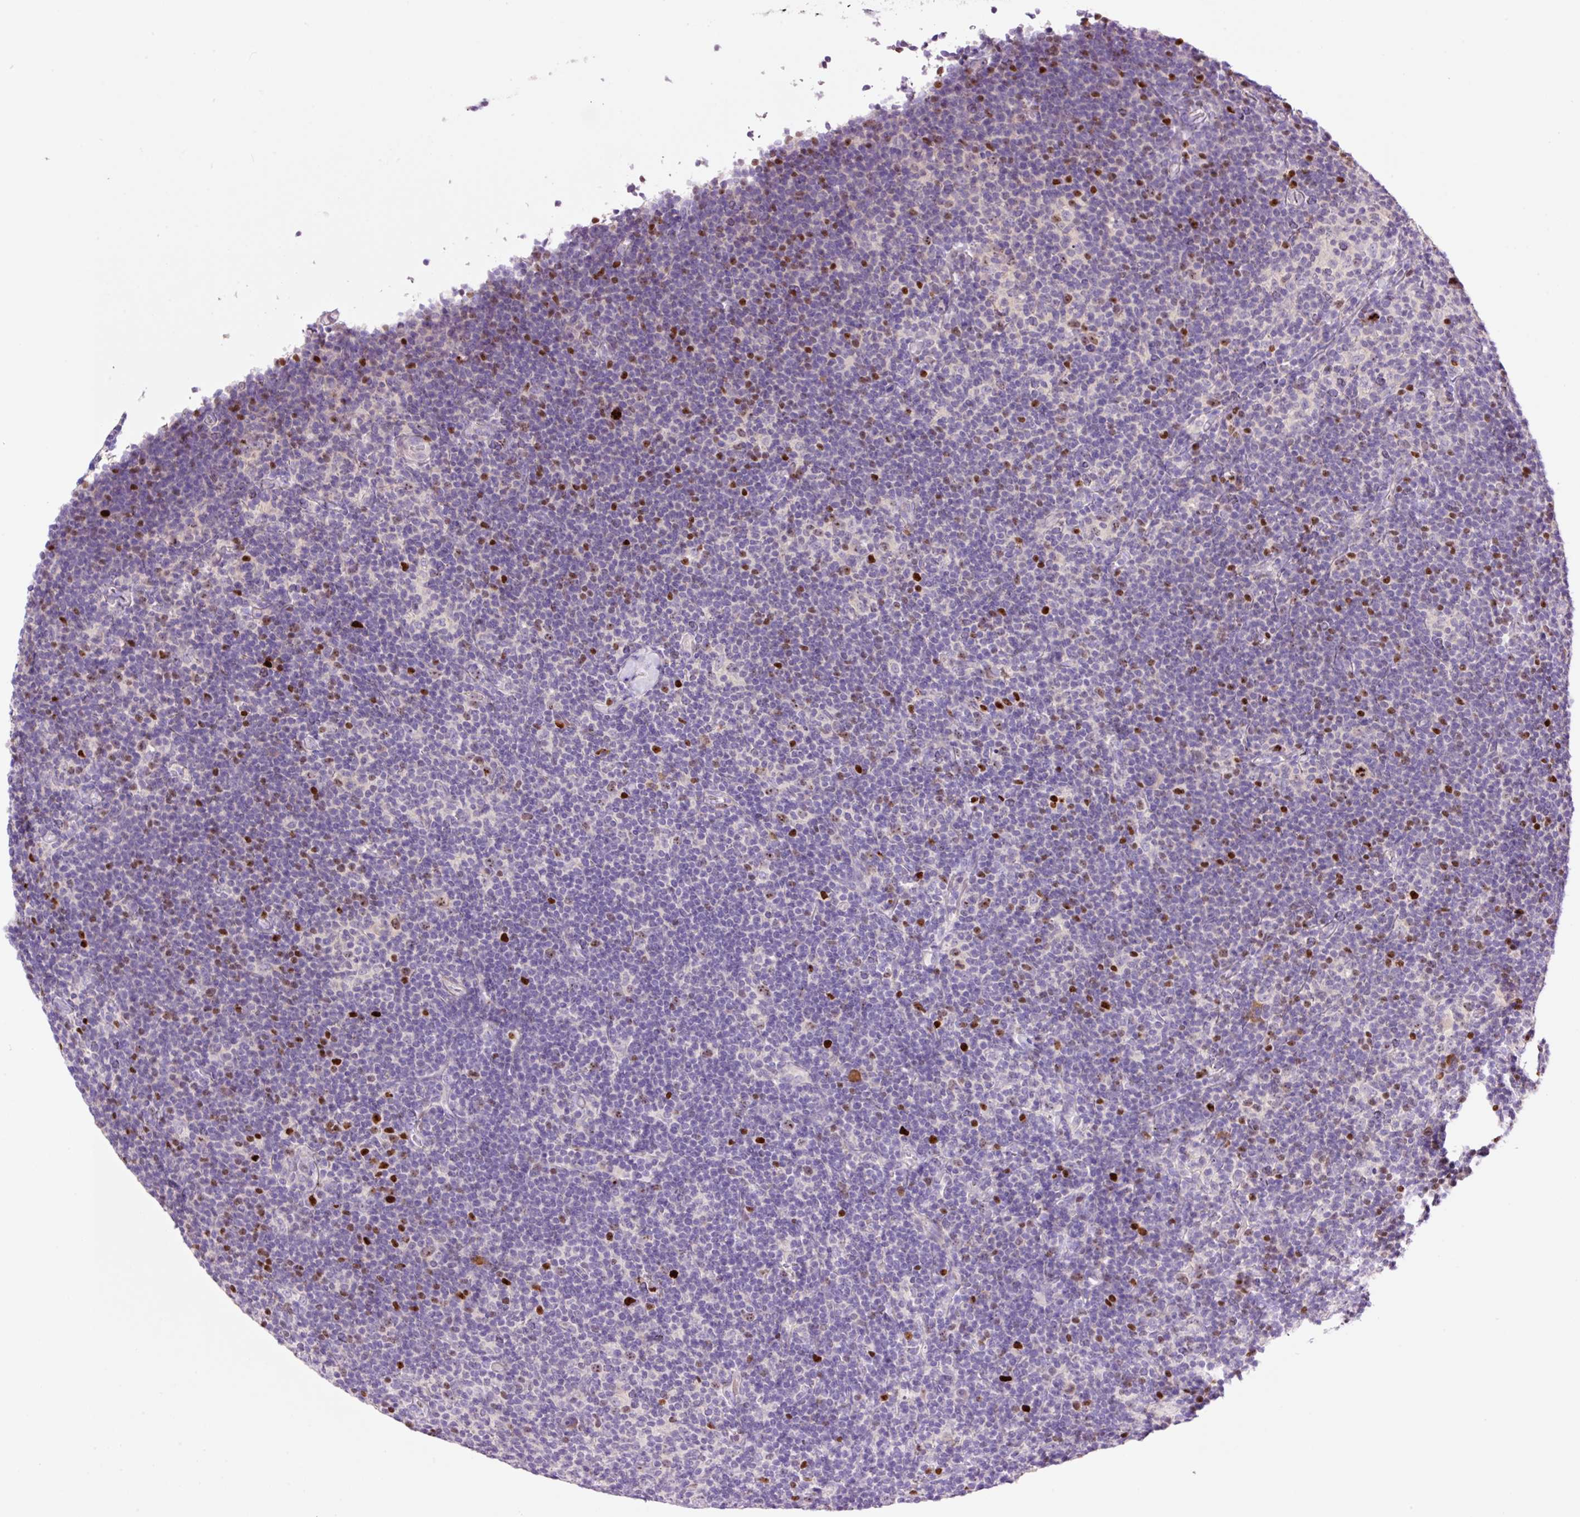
{"staining": {"intensity": "weak", "quantity": "25%-75%", "location": "cytoplasmic/membranous,nuclear"}, "tissue": "lymphoma", "cell_type": "Tumor cells", "image_type": "cancer", "snomed": [{"axis": "morphology", "description": "Hodgkin's disease, NOS"}, {"axis": "topography", "description": "Lymph node"}], "caption": "Immunohistochemistry photomicrograph of lymphoma stained for a protein (brown), which exhibits low levels of weak cytoplasmic/membranous and nuclear expression in about 25%-75% of tumor cells.", "gene": "DPPA4", "patient": {"sex": "female", "age": 57}}